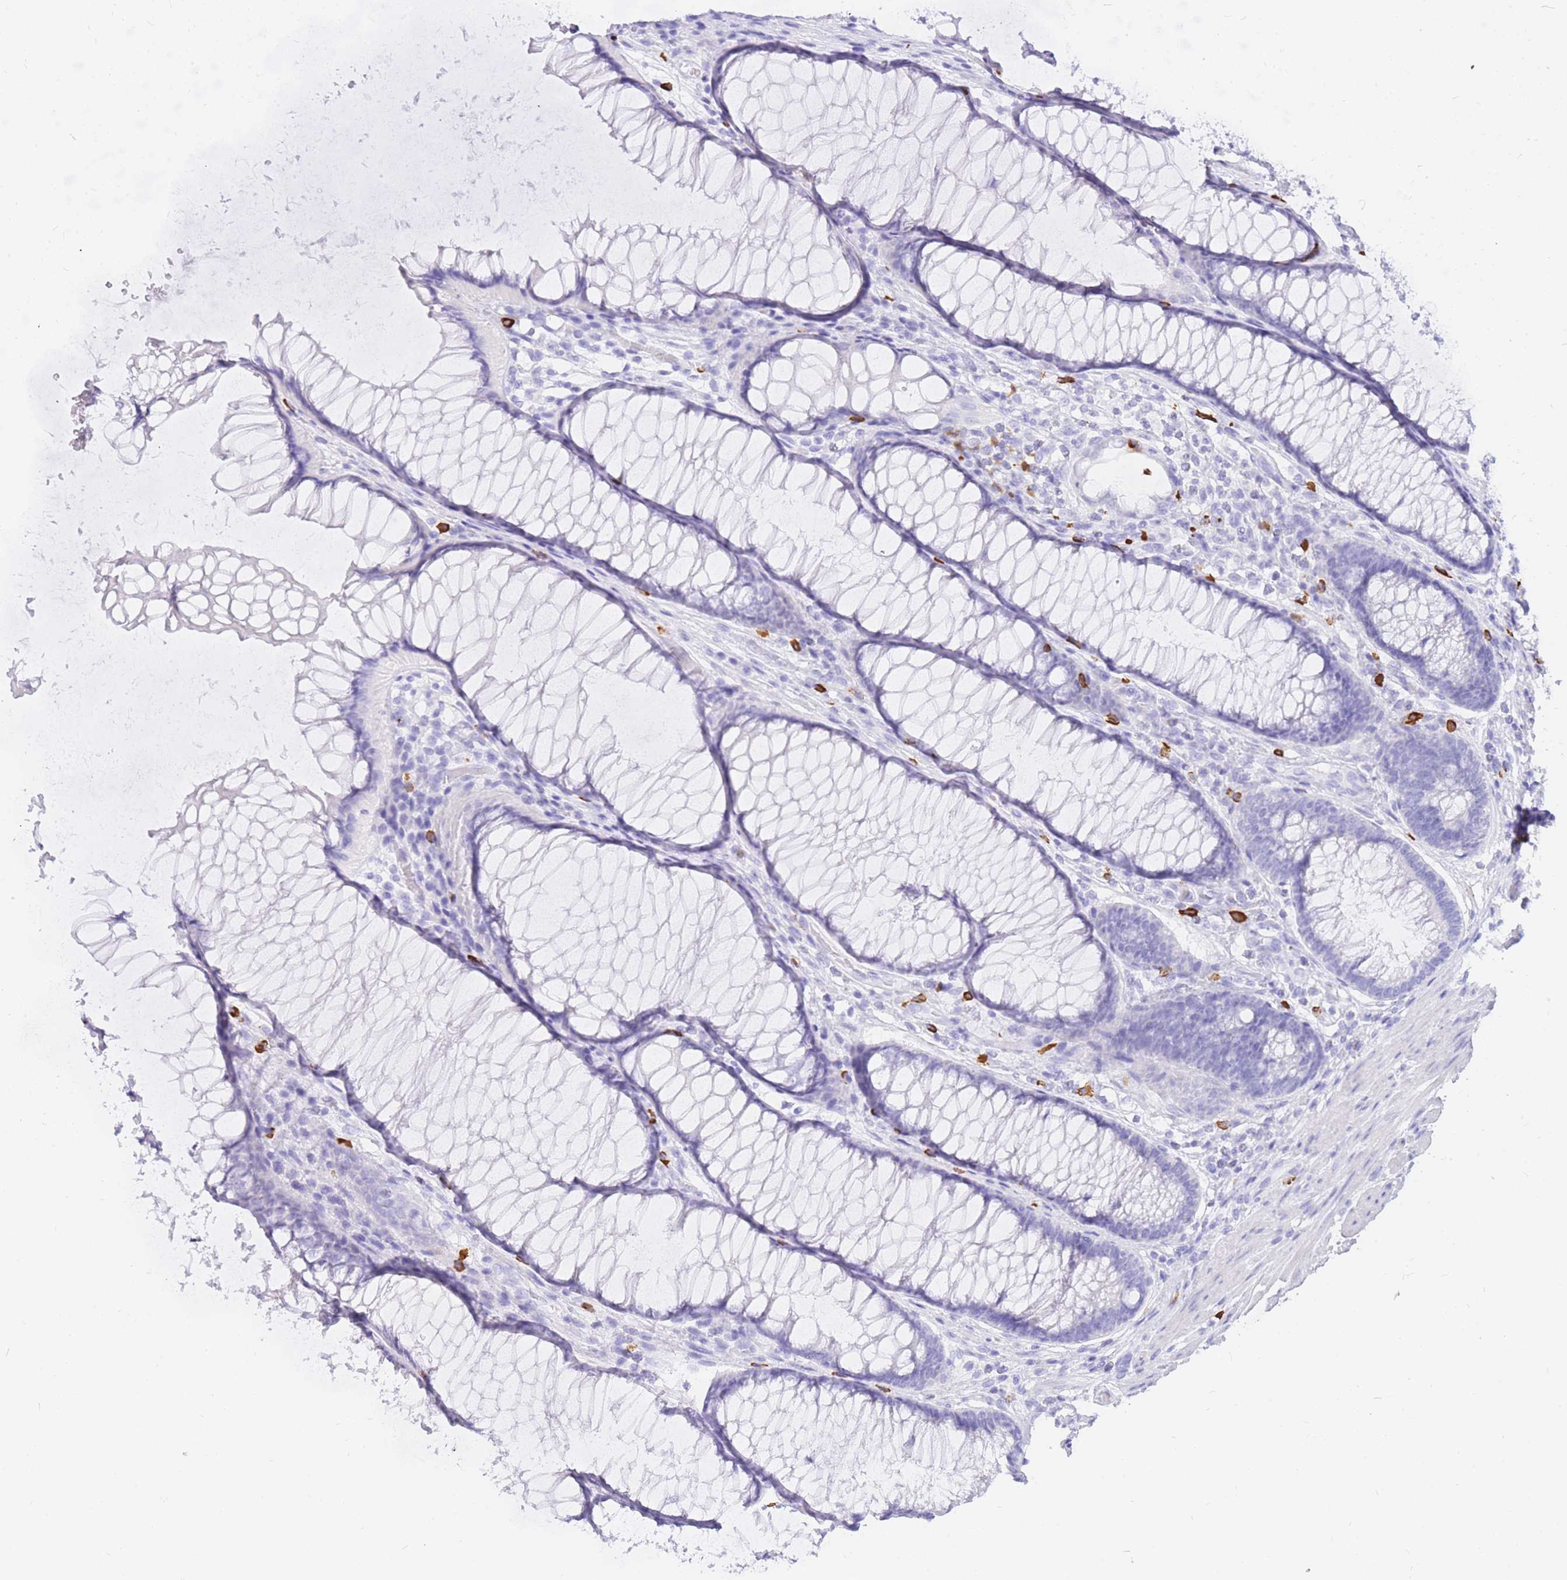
{"staining": {"intensity": "negative", "quantity": "none", "location": "none"}, "tissue": "colon", "cell_type": "Endothelial cells", "image_type": "normal", "snomed": [{"axis": "morphology", "description": "Normal tissue, NOS"}, {"axis": "topography", "description": "Colon"}], "caption": "Immunohistochemistry of normal human colon shows no positivity in endothelial cells.", "gene": "HERC1", "patient": {"sex": "female", "age": 82}}